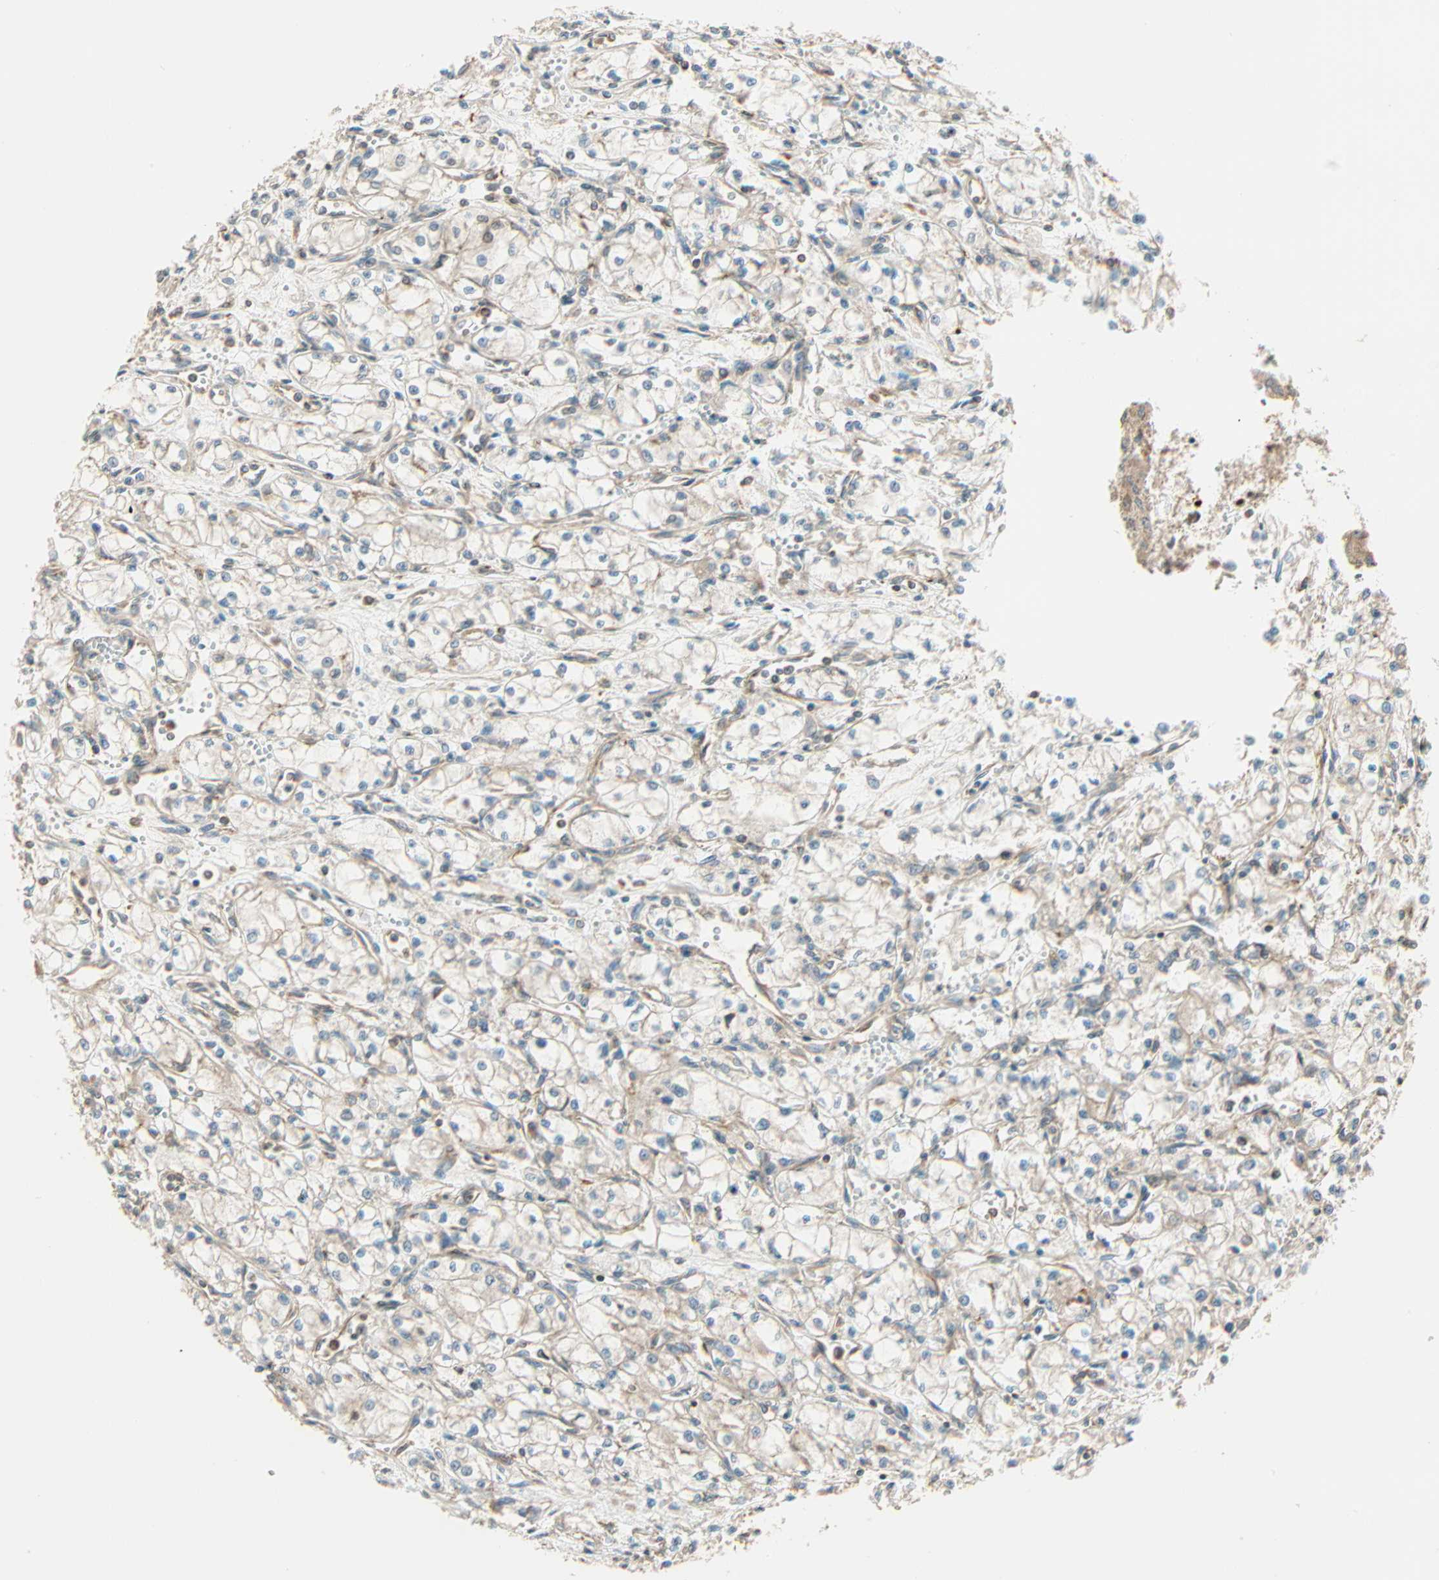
{"staining": {"intensity": "weak", "quantity": "25%-75%", "location": "cytoplasmic/membranous,nuclear"}, "tissue": "renal cancer", "cell_type": "Tumor cells", "image_type": "cancer", "snomed": [{"axis": "morphology", "description": "Normal tissue, NOS"}, {"axis": "morphology", "description": "Adenocarcinoma, NOS"}, {"axis": "topography", "description": "Kidney"}], "caption": "Adenocarcinoma (renal) tissue exhibits weak cytoplasmic/membranous and nuclear staining in approximately 25%-75% of tumor cells (IHC, brightfield microscopy, high magnification).", "gene": "PNPLA6", "patient": {"sex": "male", "age": 59}}